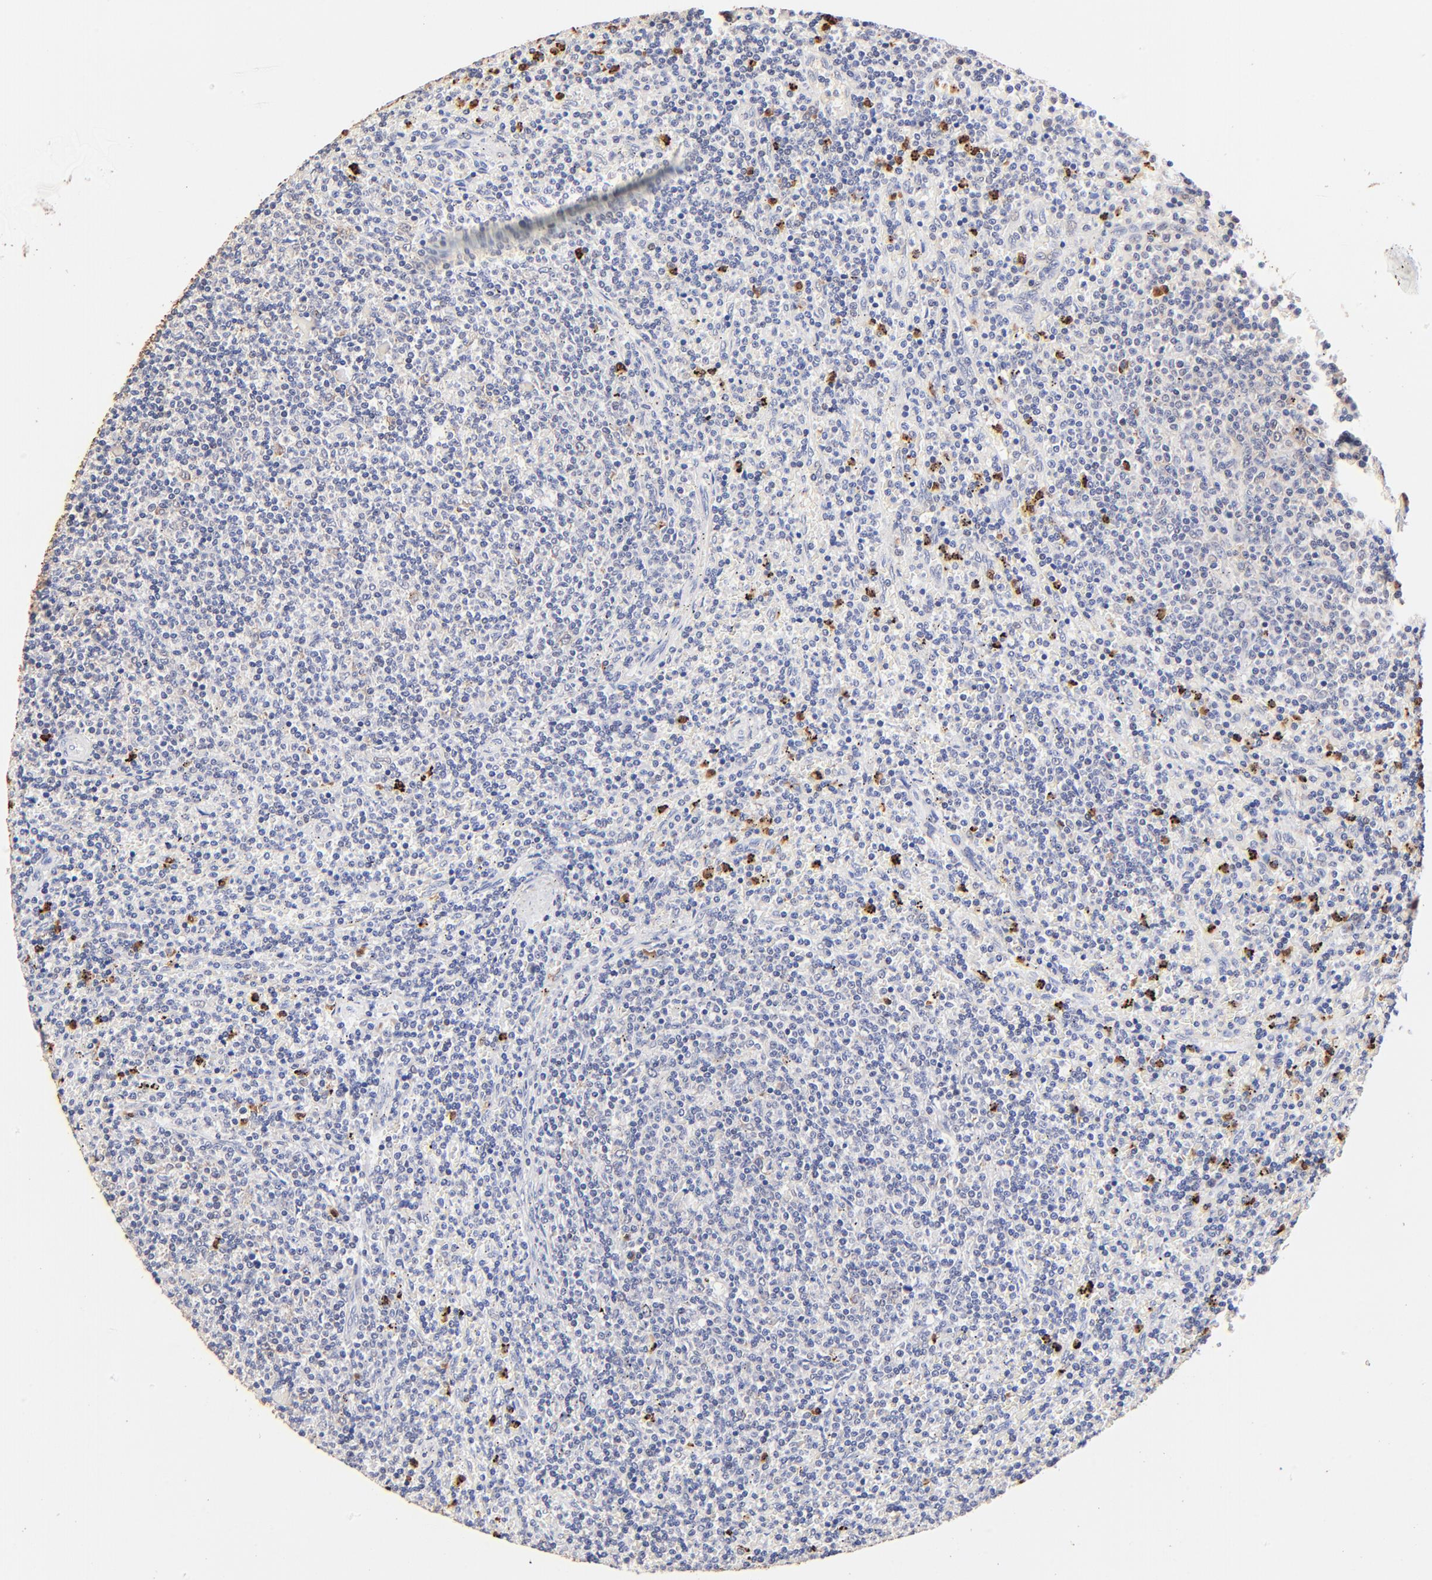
{"staining": {"intensity": "negative", "quantity": "none", "location": "none"}, "tissue": "lymphoma", "cell_type": "Tumor cells", "image_type": "cancer", "snomed": [{"axis": "morphology", "description": "Malignant lymphoma, non-Hodgkin's type, Low grade"}, {"axis": "topography", "description": "Spleen"}], "caption": "The photomicrograph shows no staining of tumor cells in lymphoma. (IHC, brightfield microscopy, high magnification).", "gene": "BBOF1", "patient": {"sex": "female", "age": 50}}